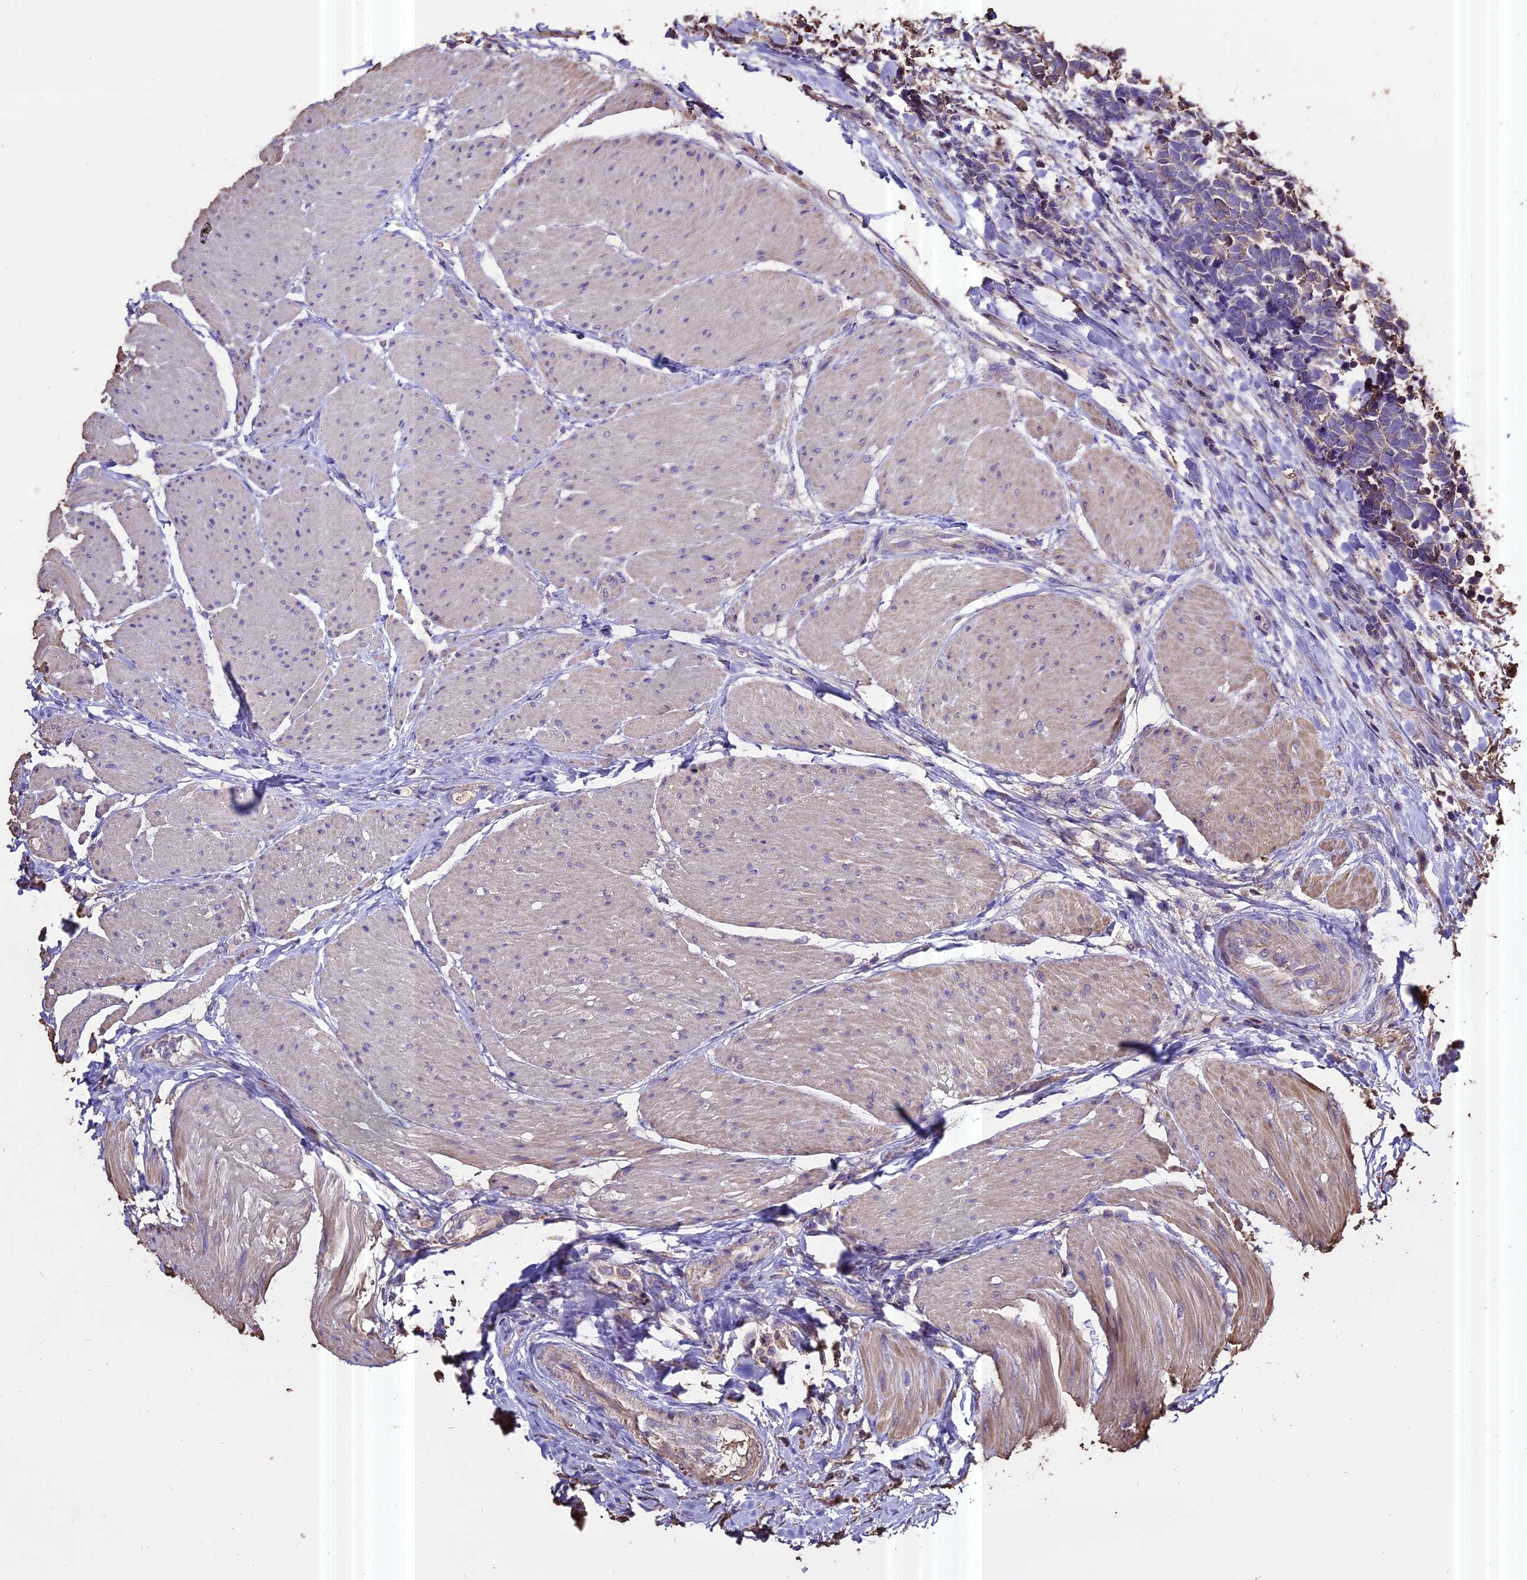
{"staining": {"intensity": "negative", "quantity": "none", "location": "none"}, "tissue": "carcinoid", "cell_type": "Tumor cells", "image_type": "cancer", "snomed": [{"axis": "morphology", "description": "Carcinoma, NOS"}, {"axis": "morphology", "description": "Carcinoid, malignant, NOS"}, {"axis": "topography", "description": "Urinary bladder"}], "caption": "Immunohistochemical staining of carcinoid exhibits no significant staining in tumor cells.", "gene": "PGPEP1L", "patient": {"sex": "male", "age": 57}}